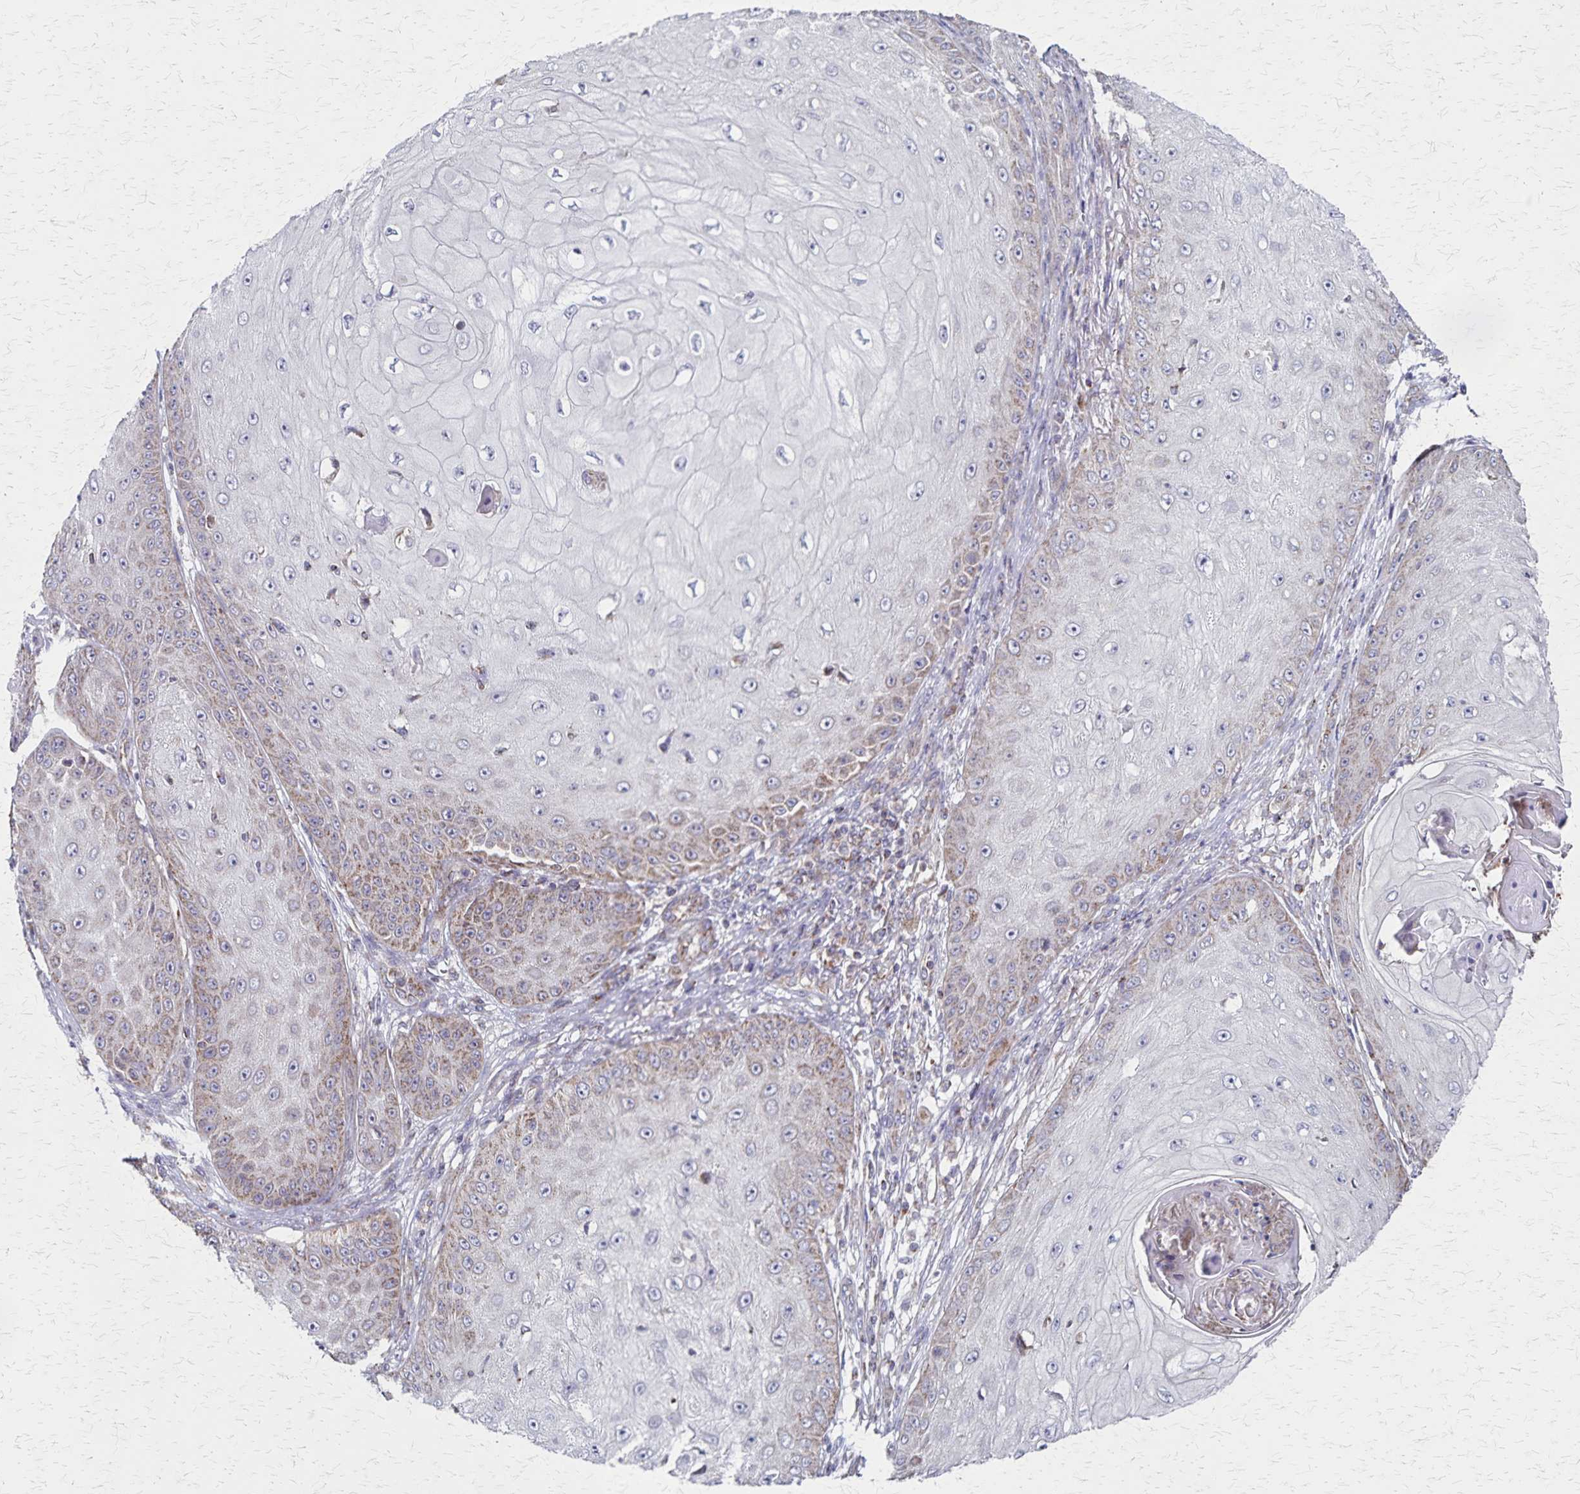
{"staining": {"intensity": "weak", "quantity": "<25%", "location": "cytoplasmic/membranous"}, "tissue": "skin cancer", "cell_type": "Tumor cells", "image_type": "cancer", "snomed": [{"axis": "morphology", "description": "Squamous cell carcinoma, NOS"}, {"axis": "topography", "description": "Skin"}], "caption": "Squamous cell carcinoma (skin) was stained to show a protein in brown. There is no significant staining in tumor cells.", "gene": "NFS1", "patient": {"sex": "male", "age": 70}}